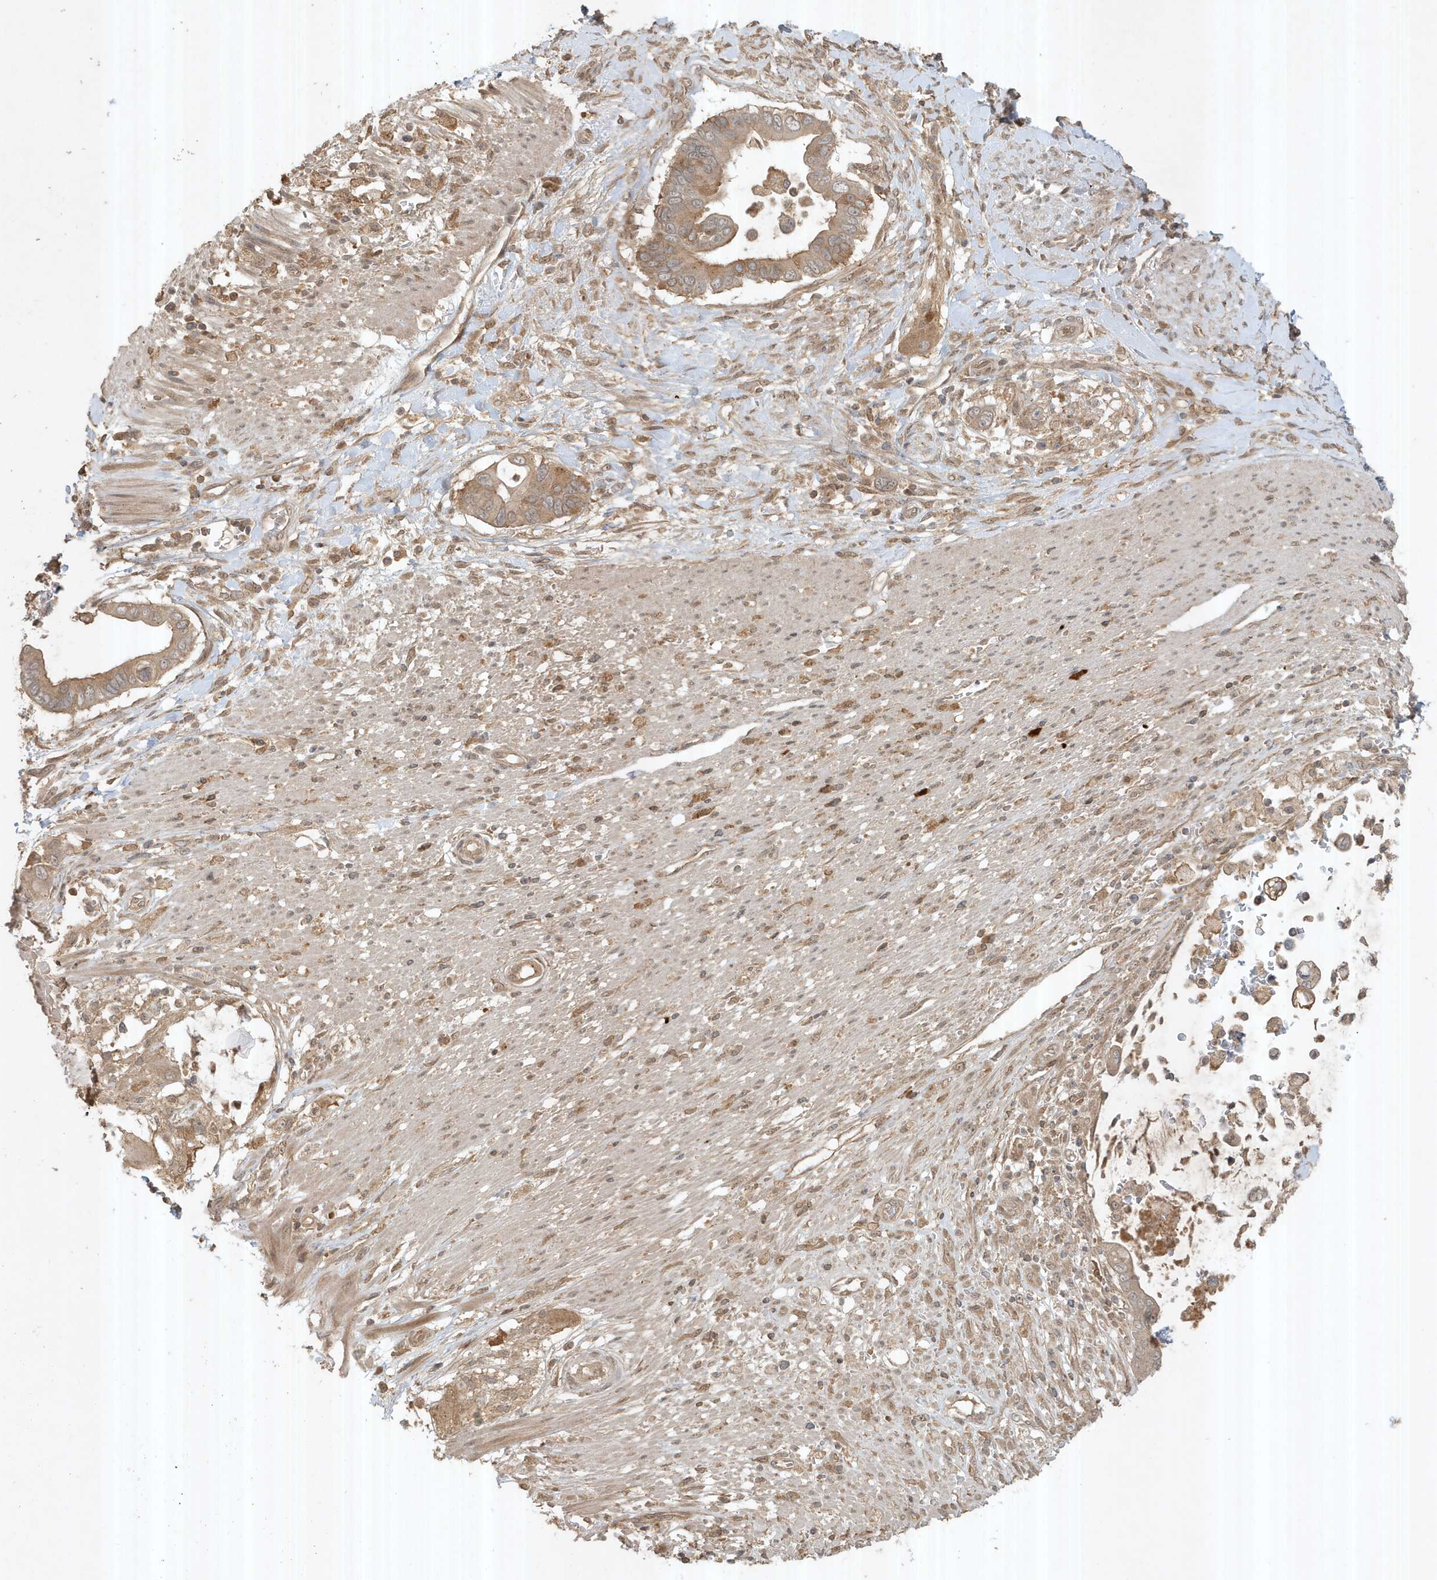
{"staining": {"intensity": "weak", "quantity": ">75%", "location": "cytoplasmic/membranous"}, "tissue": "pancreatic cancer", "cell_type": "Tumor cells", "image_type": "cancer", "snomed": [{"axis": "morphology", "description": "Adenocarcinoma, NOS"}, {"axis": "topography", "description": "Pancreas"}], "caption": "There is low levels of weak cytoplasmic/membranous positivity in tumor cells of pancreatic cancer, as demonstrated by immunohistochemical staining (brown color).", "gene": "ABCB9", "patient": {"sex": "male", "age": 68}}